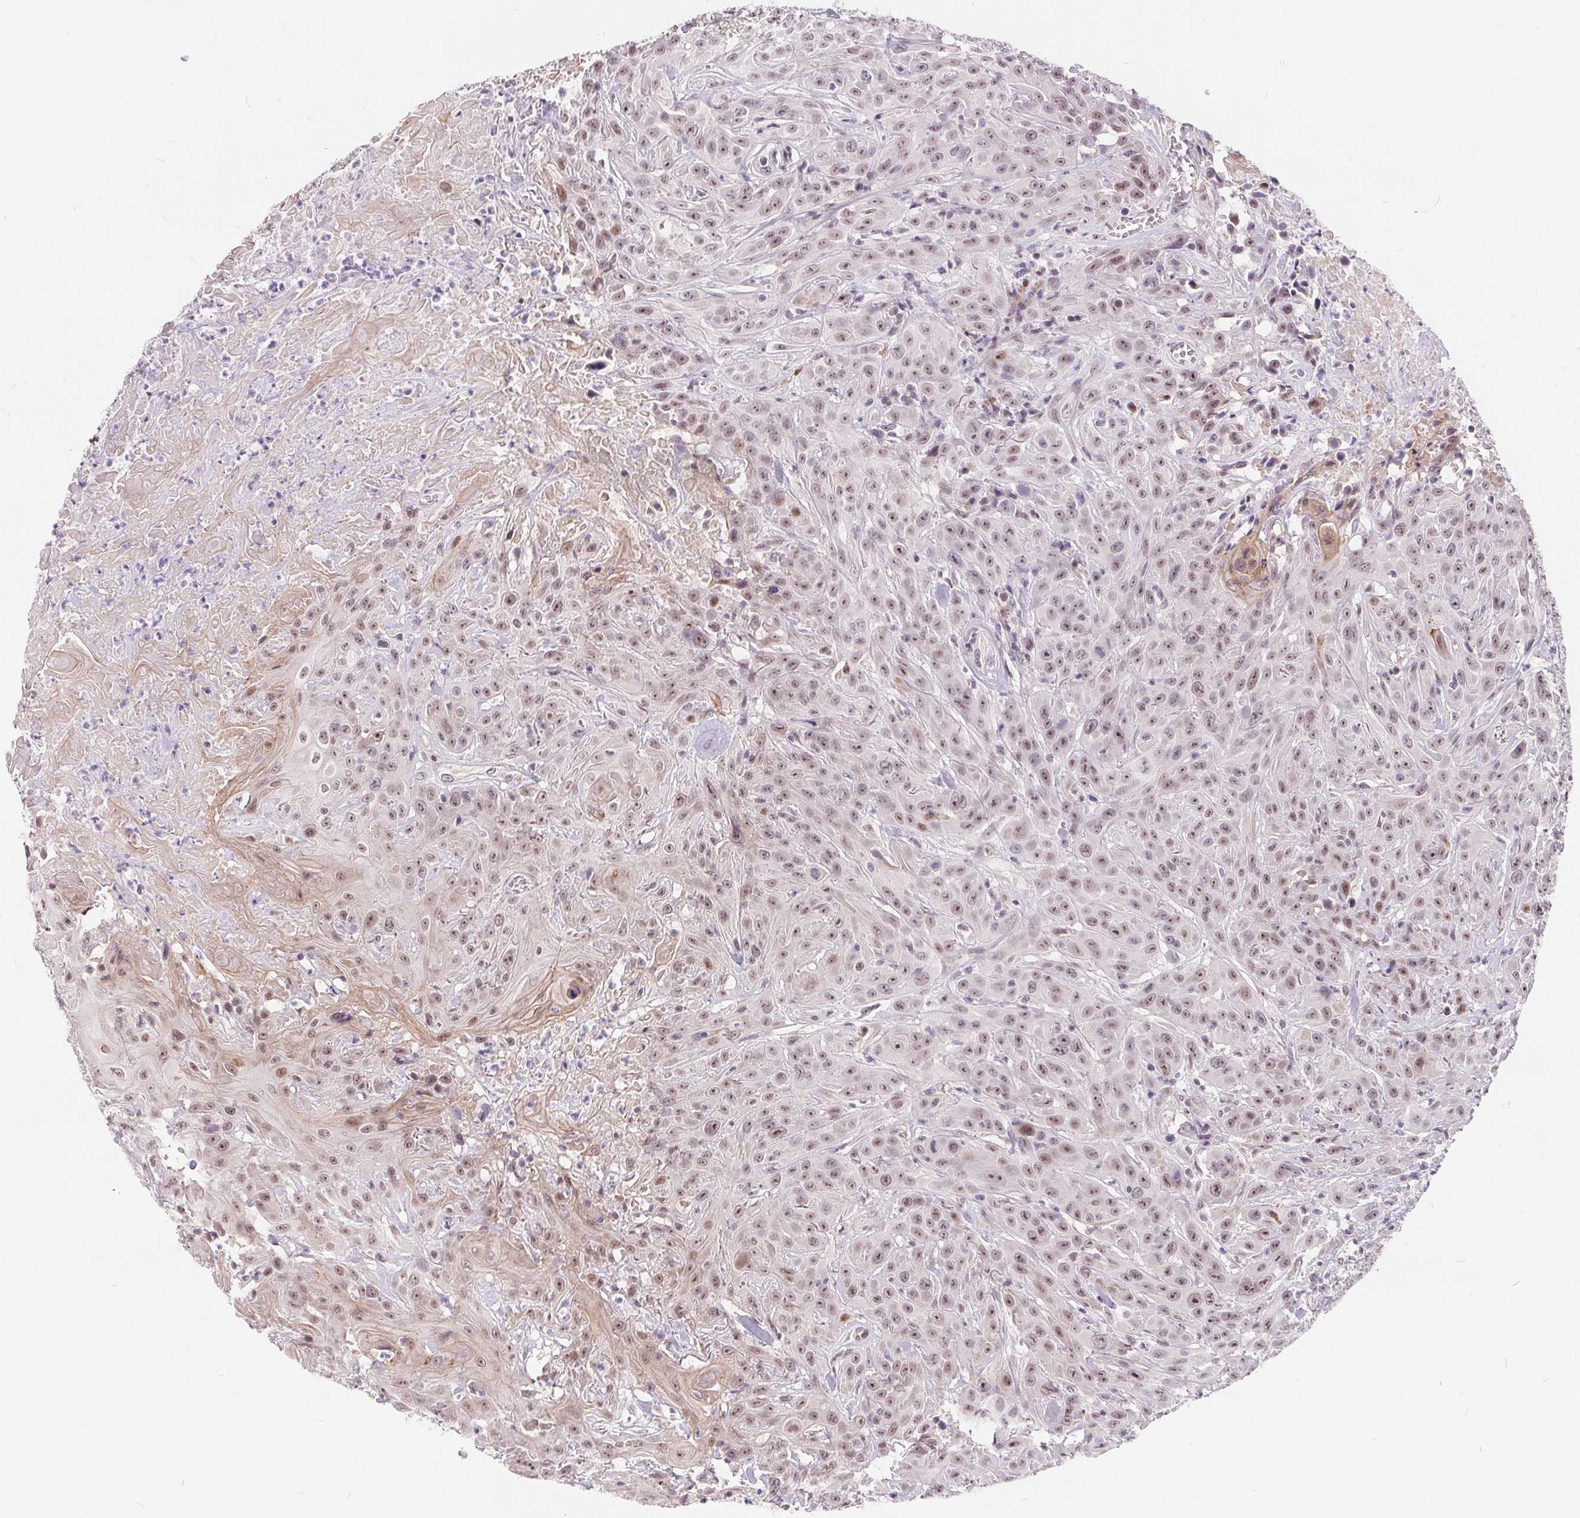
{"staining": {"intensity": "moderate", "quantity": "25%-75%", "location": "nuclear"}, "tissue": "head and neck cancer", "cell_type": "Tumor cells", "image_type": "cancer", "snomed": [{"axis": "morphology", "description": "Squamous cell carcinoma, NOS"}, {"axis": "topography", "description": "Skin"}, {"axis": "topography", "description": "Head-Neck"}], "caption": "IHC staining of head and neck squamous cell carcinoma, which demonstrates medium levels of moderate nuclear expression in about 25%-75% of tumor cells indicating moderate nuclear protein staining. The staining was performed using DAB (brown) for protein detection and nuclei were counterstained in hematoxylin (blue).", "gene": "NRG2", "patient": {"sex": "male", "age": 80}}